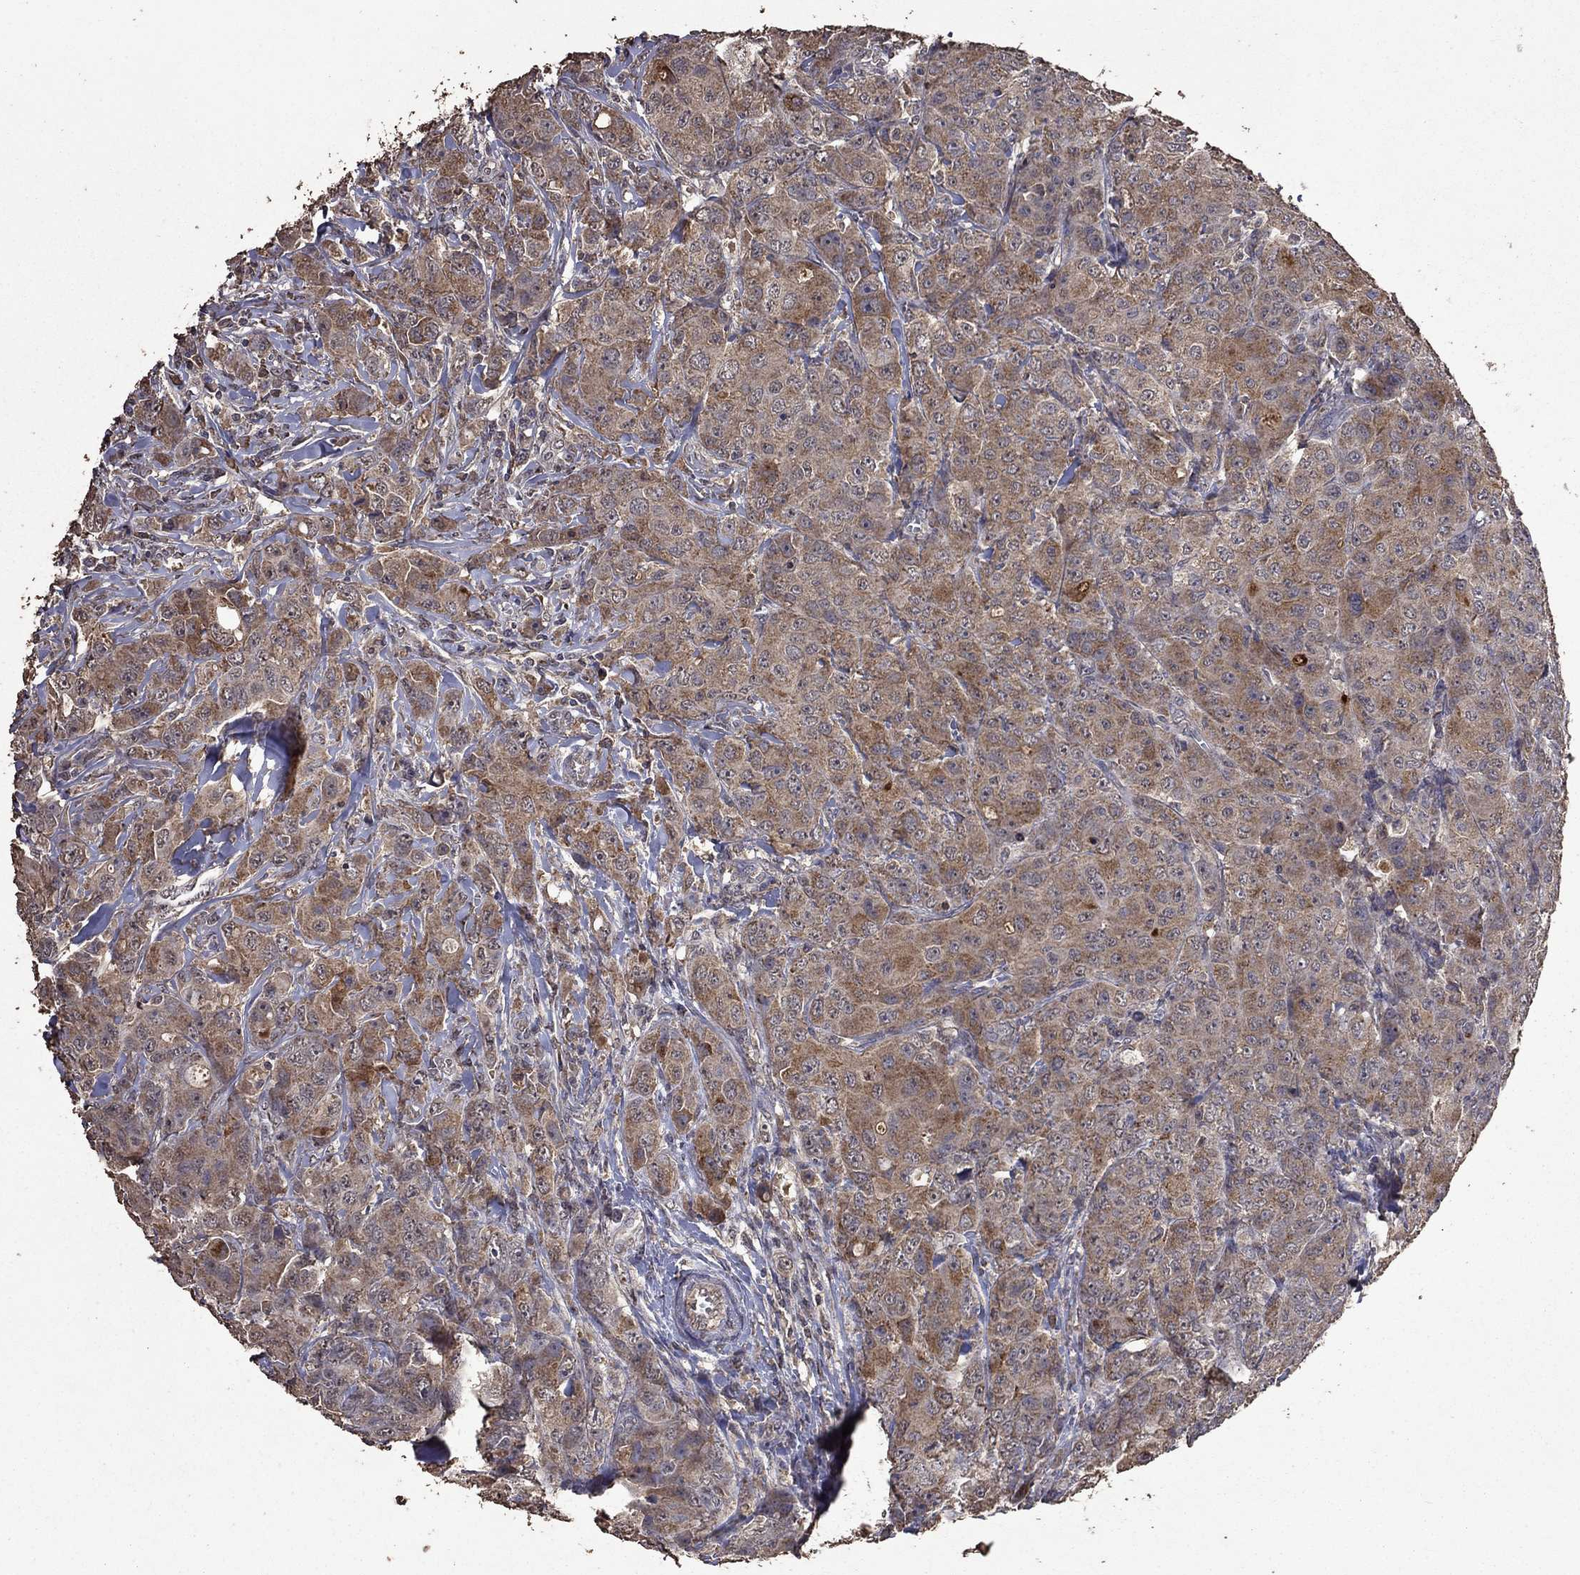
{"staining": {"intensity": "moderate", "quantity": ">75%", "location": "cytoplasmic/membranous"}, "tissue": "breast cancer", "cell_type": "Tumor cells", "image_type": "cancer", "snomed": [{"axis": "morphology", "description": "Duct carcinoma"}, {"axis": "topography", "description": "Breast"}], "caption": "Breast cancer (intraductal carcinoma) was stained to show a protein in brown. There is medium levels of moderate cytoplasmic/membranous positivity in approximately >75% of tumor cells. The staining was performed using DAB (3,3'-diaminobenzidine) to visualize the protein expression in brown, while the nuclei were stained in blue with hematoxylin (Magnification: 20x).", "gene": "SERPINA5", "patient": {"sex": "female", "age": 43}}